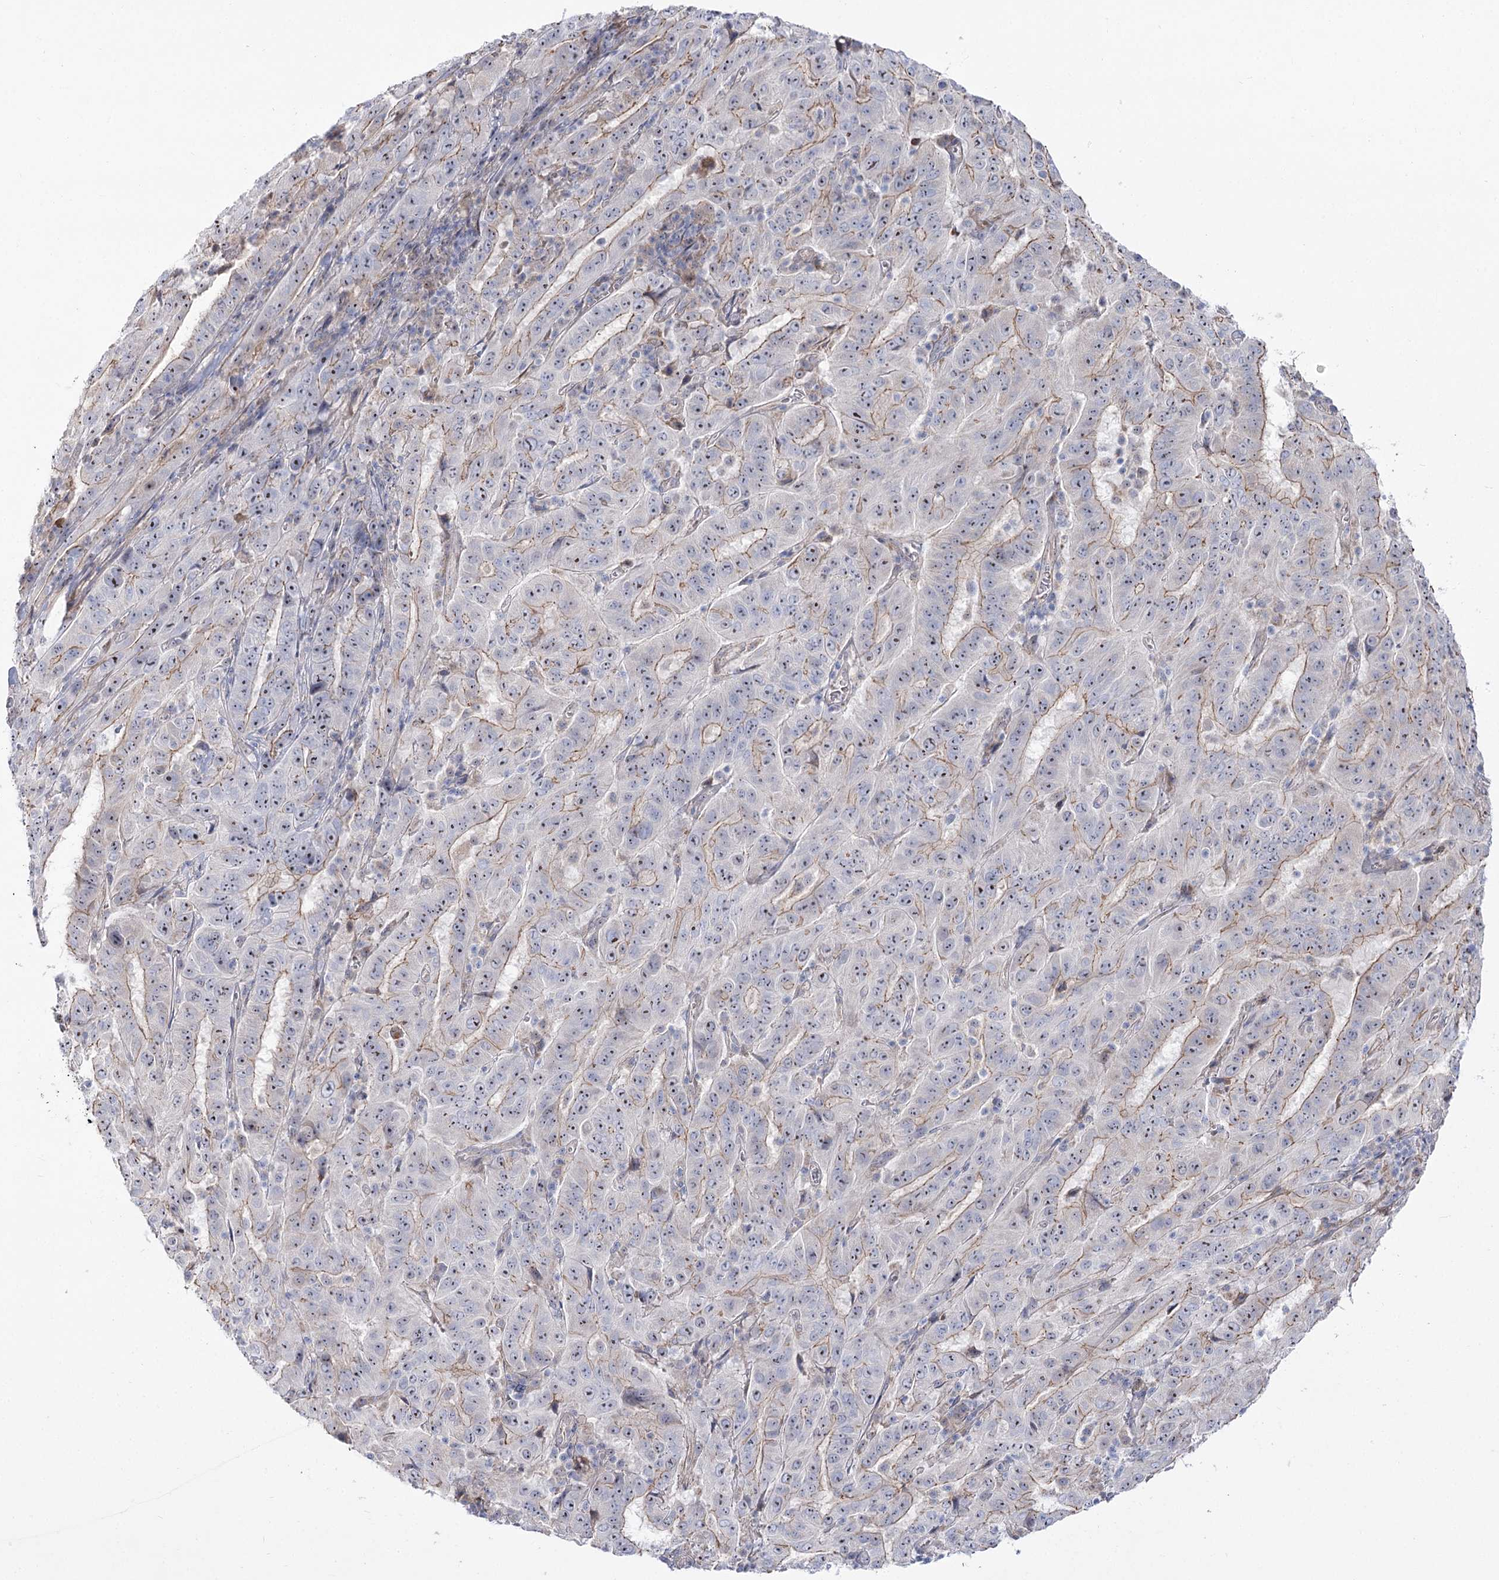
{"staining": {"intensity": "moderate", "quantity": ">75%", "location": "cytoplasmic/membranous,nuclear"}, "tissue": "pancreatic cancer", "cell_type": "Tumor cells", "image_type": "cancer", "snomed": [{"axis": "morphology", "description": "Adenocarcinoma, NOS"}, {"axis": "topography", "description": "Pancreas"}], "caption": "Immunohistochemical staining of human pancreatic cancer (adenocarcinoma) shows medium levels of moderate cytoplasmic/membranous and nuclear protein staining in approximately >75% of tumor cells.", "gene": "SUOX", "patient": {"sex": "male", "age": 63}}